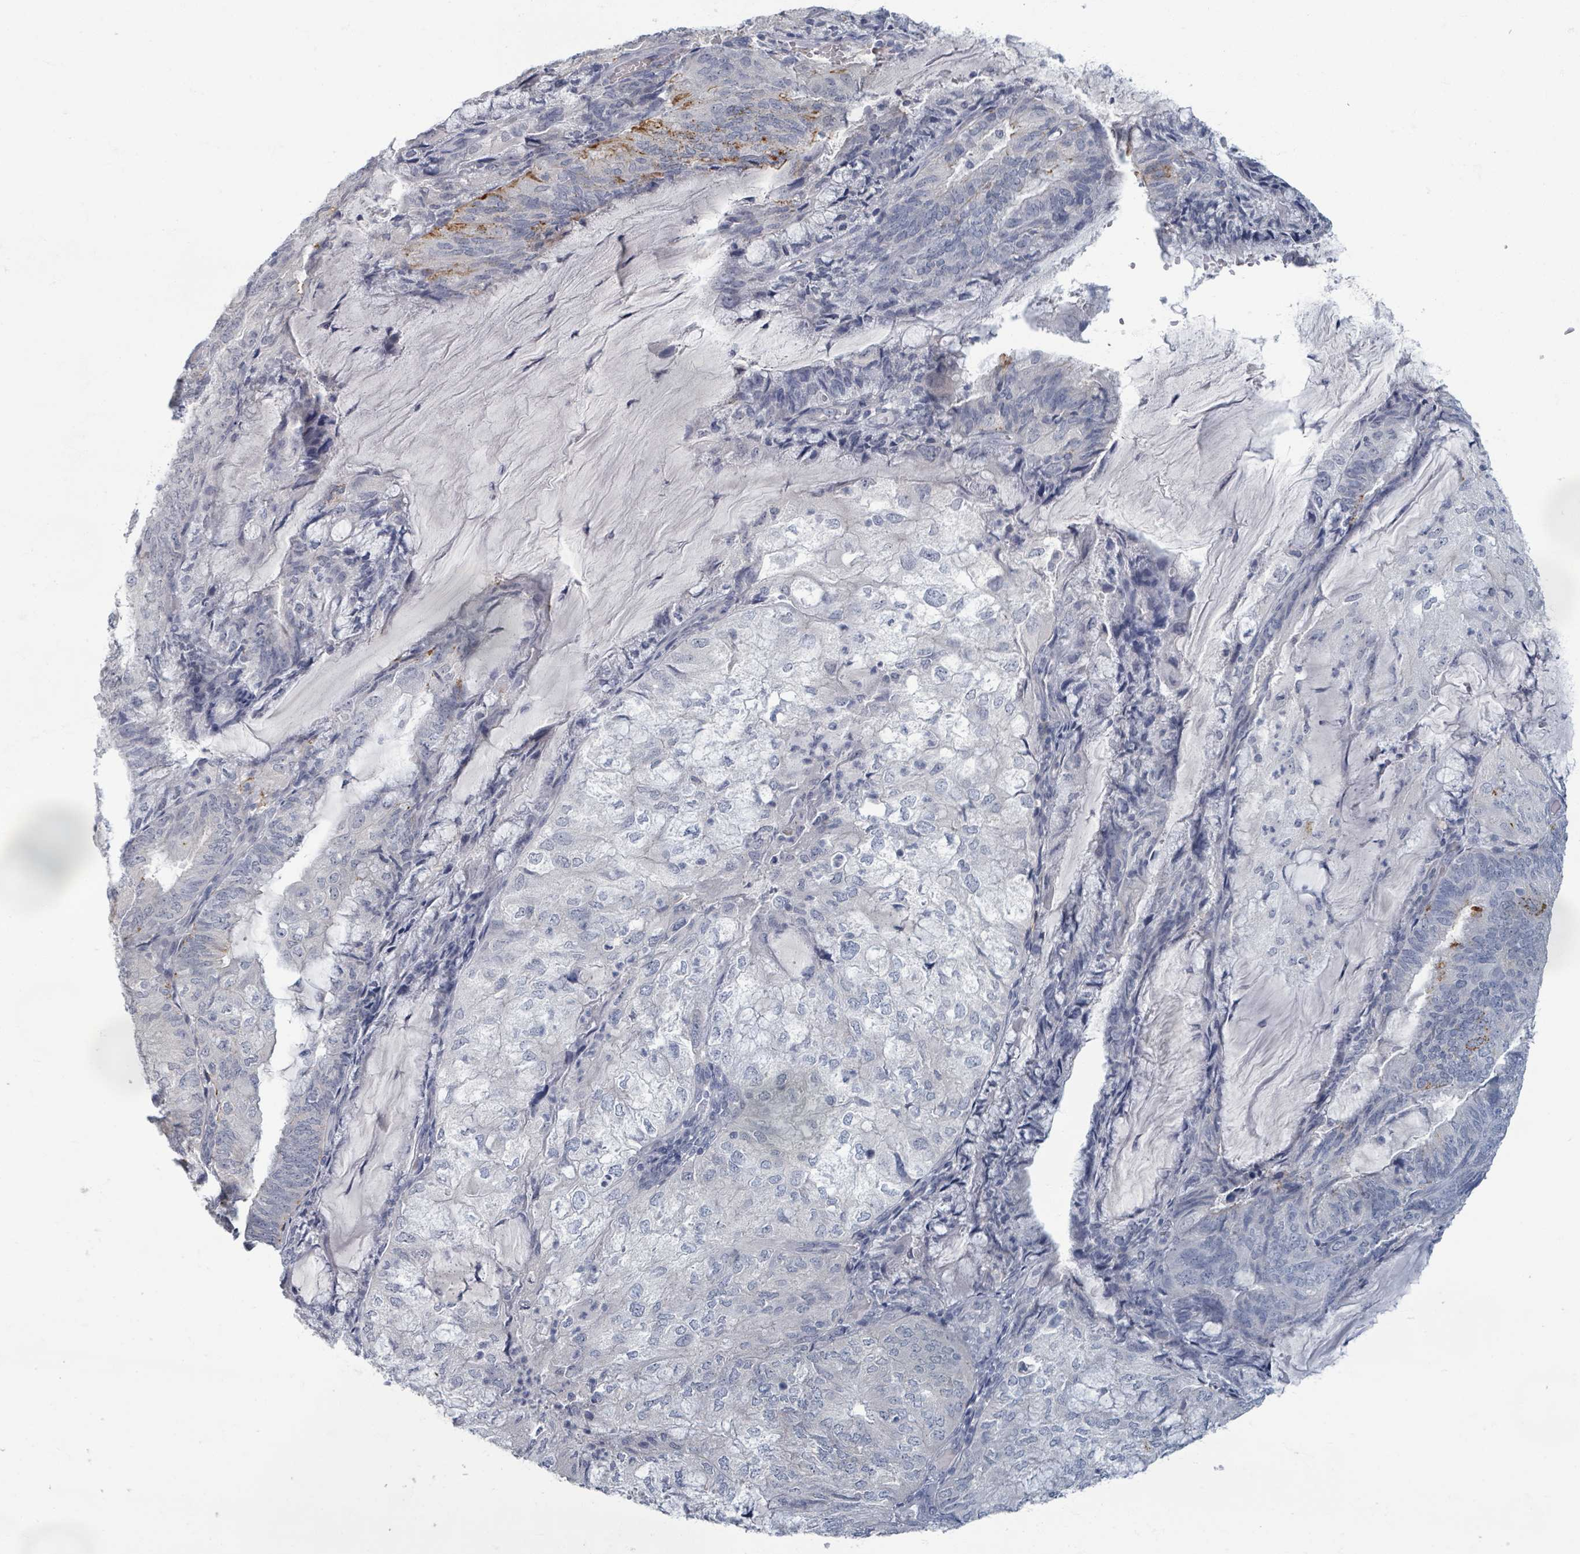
{"staining": {"intensity": "moderate", "quantity": "<25%", "location": "cytoplasmic/membranous"}, "tissue": "endometrial cancer", "cell_type": "Tumor cells", "image_type": "cancer", "snomed": [{"axis": "morphology", "description": "Adenocarcinoma, NOS"}, {"axis": "topography", "description": "Endometrium"}], "caption": "This is a micrograph of immunohistochemistry staining of endometrial adenocarcinoma, which shows moderate positivity in the cytoplasmic/membranous of tumor cells.", "gene": "WNT11", "patient": {"sex": "female", "age": 81}}